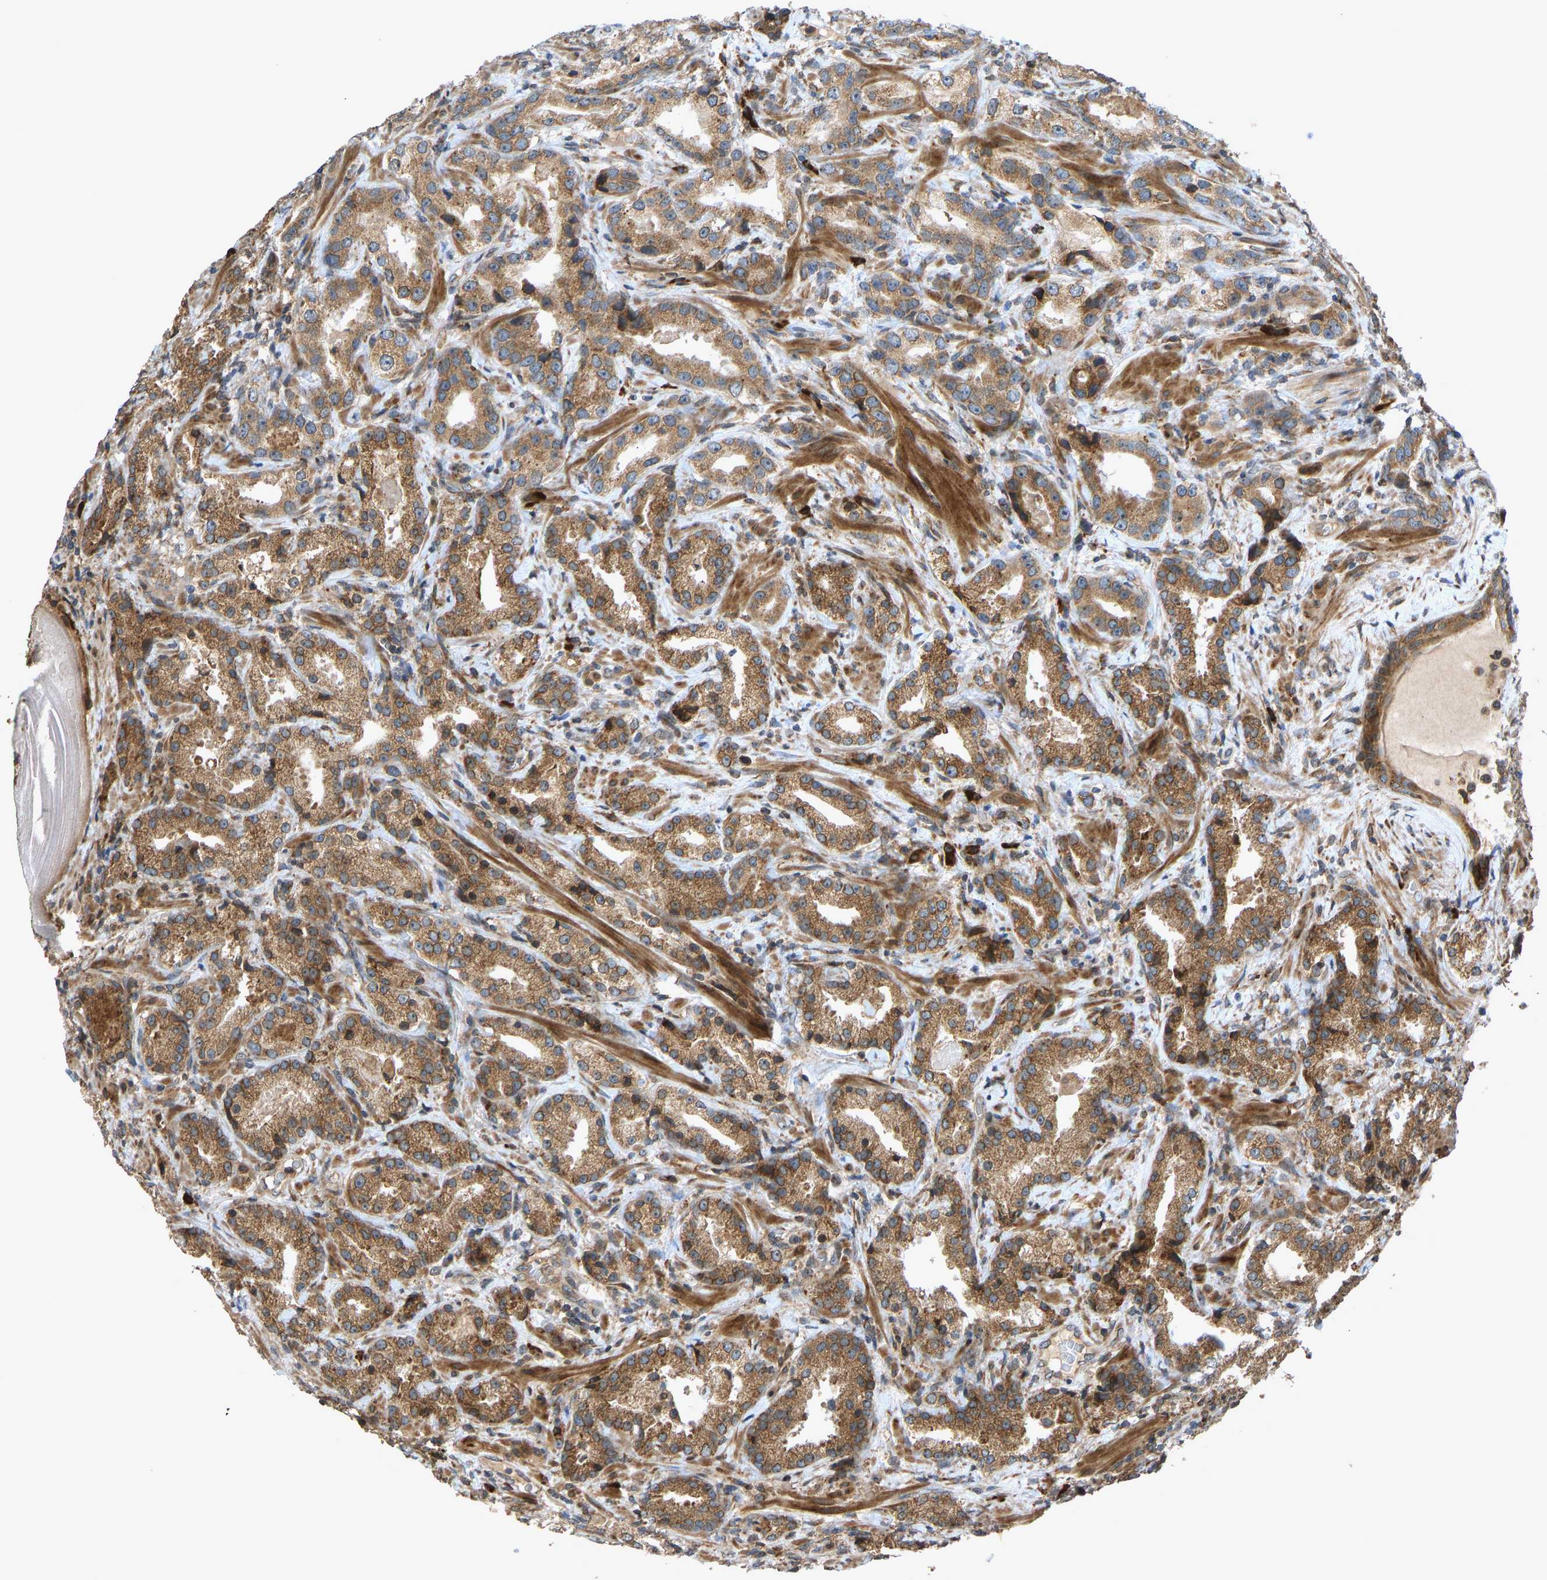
{"staining": {"intensity": "moderate", "quantity": ">75%", "location": "cytoplasmic/membranous"}, "tissue": "prostate cancer", "cell_type": "Tumor cells", "image_type": "cancer", "snomed": [{"axis": "morphology", "description": "Adenocarcinoma, High grade"}, {"axis": "topography", "description": "Prostate"}], "caption": "The micrograph displays staining of prostate cancer (high-grade adenocarcinoma), revealing moderate cytoplasmic/membranous protein positivity (brown color) within tumor cells.", "gene": "RPN2", "patient": {"sex": "male", "age": 63}}